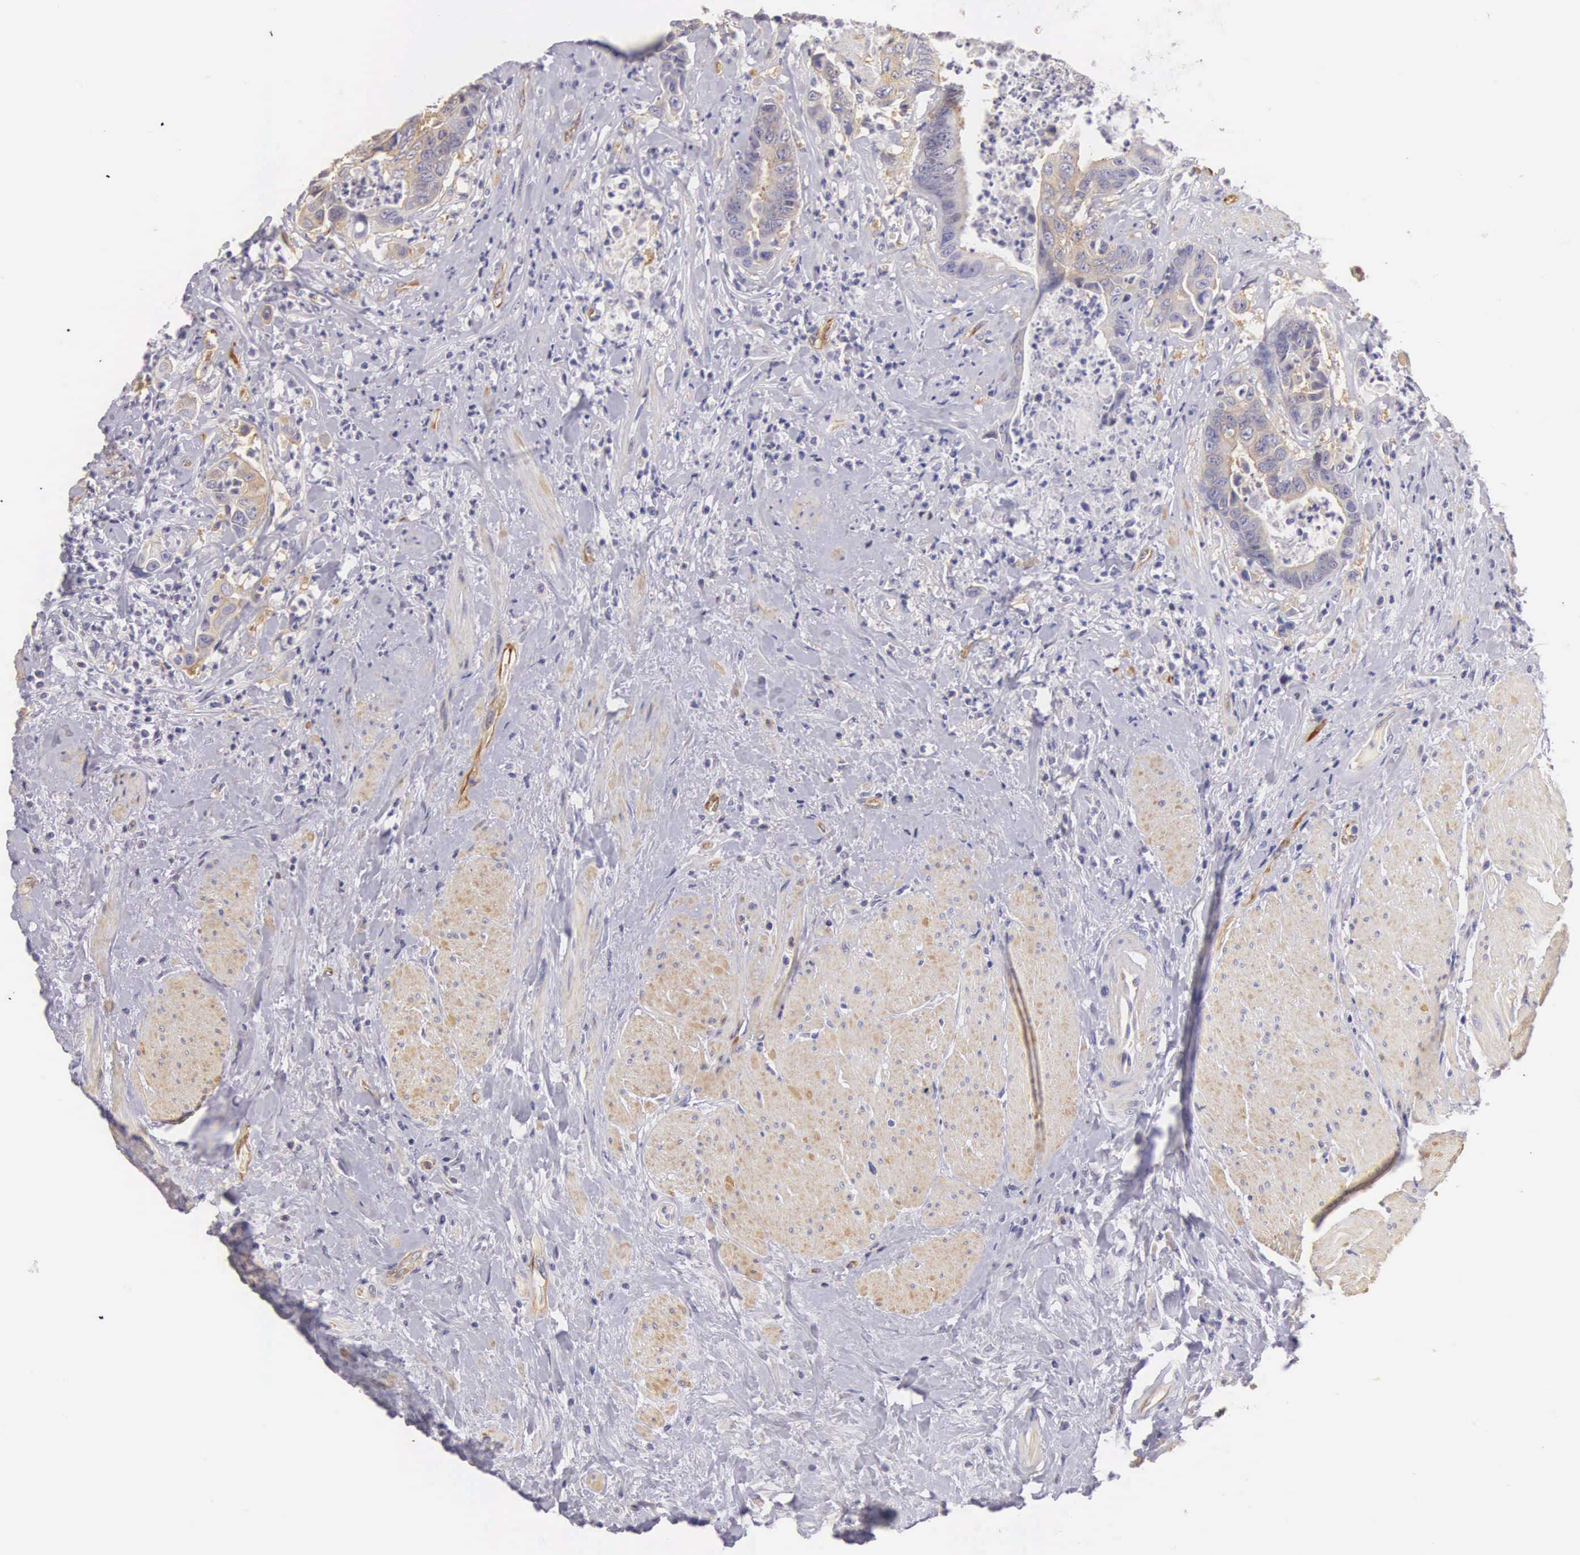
{"staining": {"intensity": "weak", "quantity": "25%-75%", "location": "cytoplasmic/membranous"}, "tissue": "colorectal cancer", "cell_type": "Tumor cells", "image_type": "cancer", "snomed": [{"axis": "morphology", "description": "Adenocarcinoma, NOS"}, {"axis": "topography", "description": "Rectum"}], "caption": "Protein staining of colorectal cancer tissue displays weak cytoplasmic/membranous expression in about 25%-75% of tumor cells. (IHC, brightfield microscopy, high magnification).", "gene": "OSBPL3", "patient": {"sex": "female", "age": 65}}